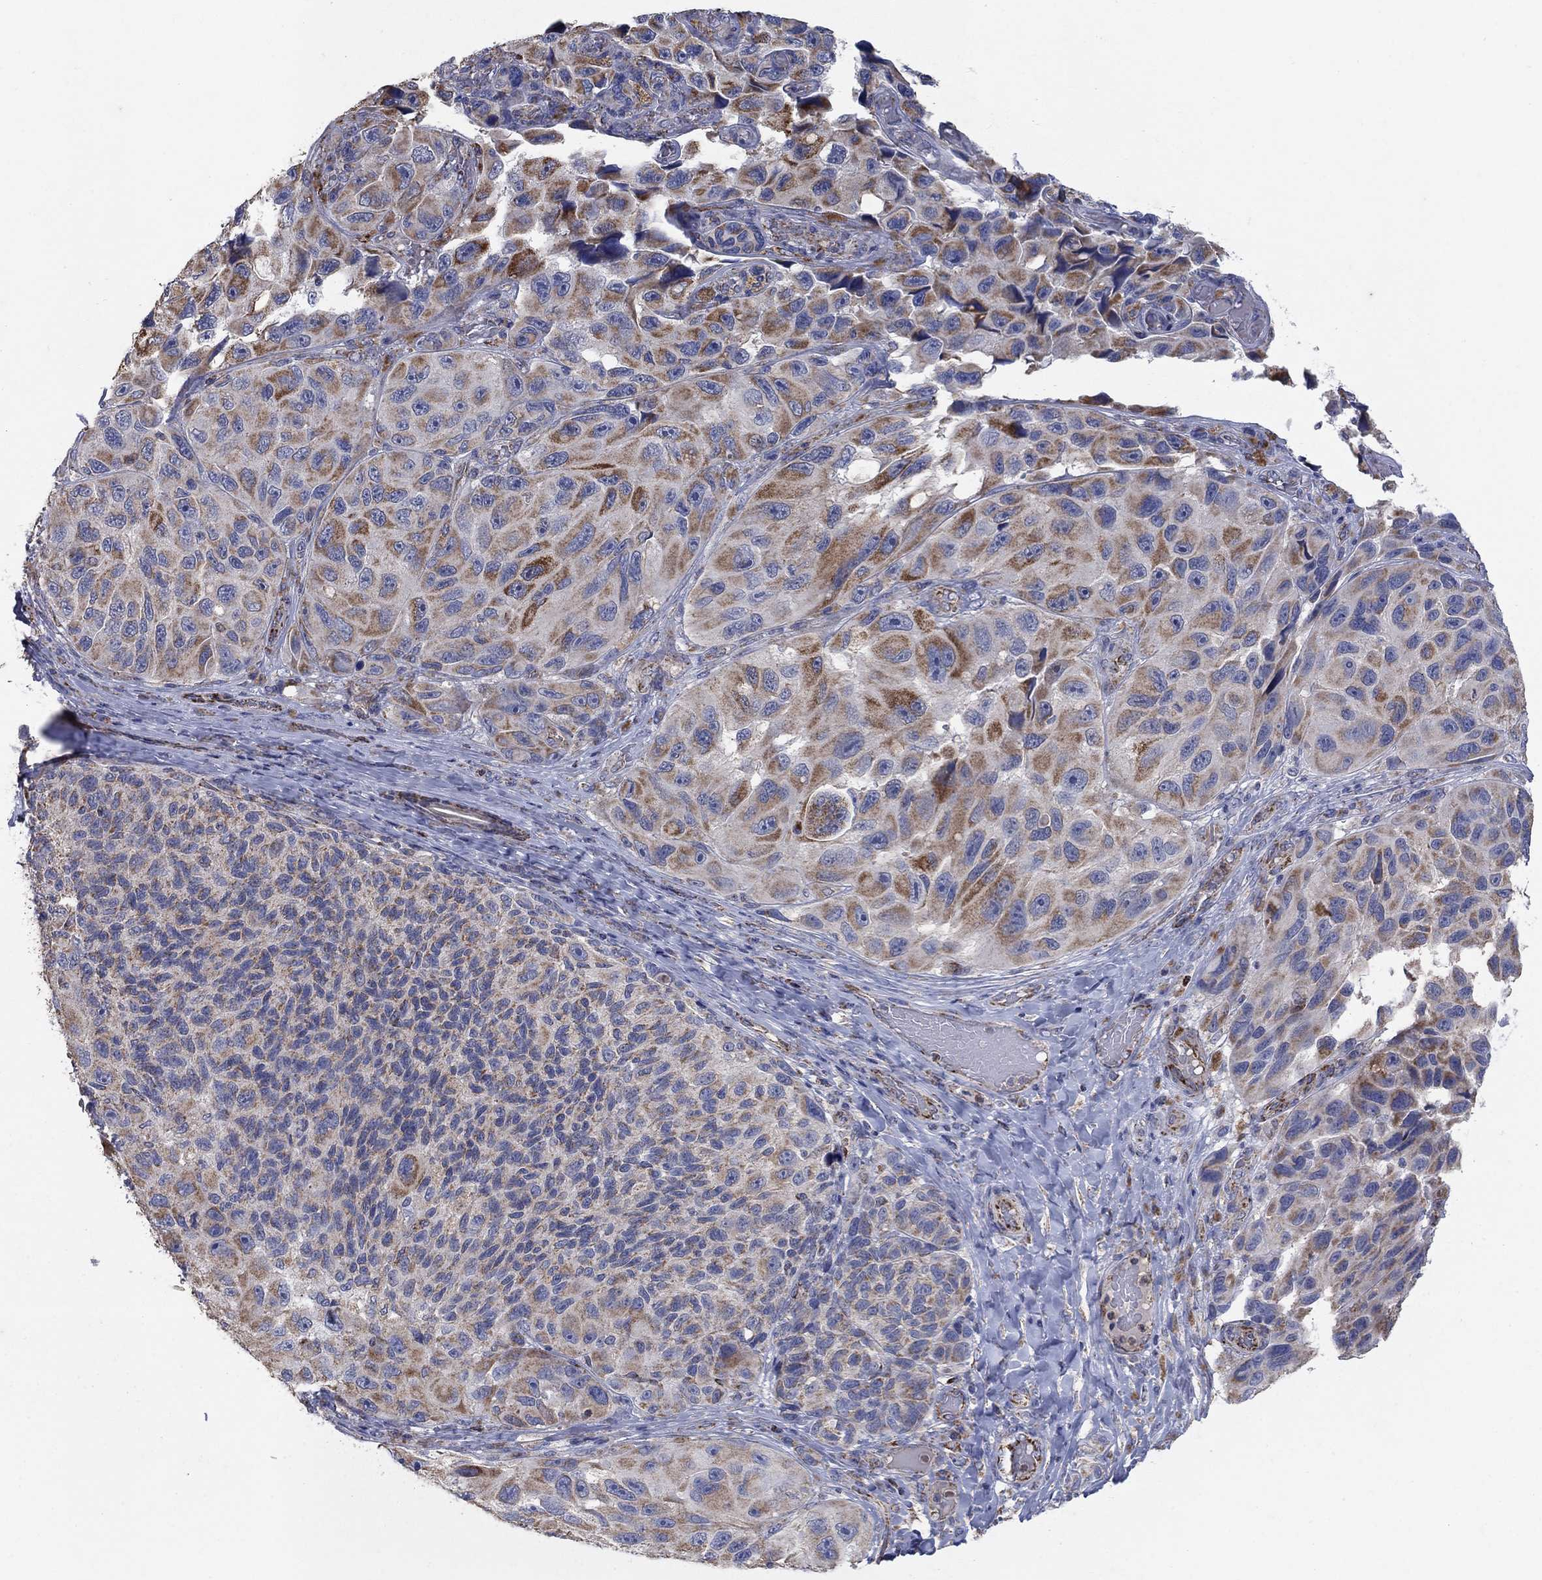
{"staining": {"intensity": "moderate", "quantity": "25%-75%", "location": "cytoplasmic/membranous"}, "tissue": "melanoma", "cell_type": "Tumor cells", "image_type": "cancer", "snomed": [{"axis": "morphology", "description": "Malignant melanoma, NOS"}, {"axis": "topography", "description": "Skin"}], "caption": "Human melanoma stained for a protein (brown) displays moderate cytoplasmic/membranous positive positivity in about 25%-75% of tumor cells.", "gene": "PNPLA2", "patient": {"sex": "female", "age": 73}}